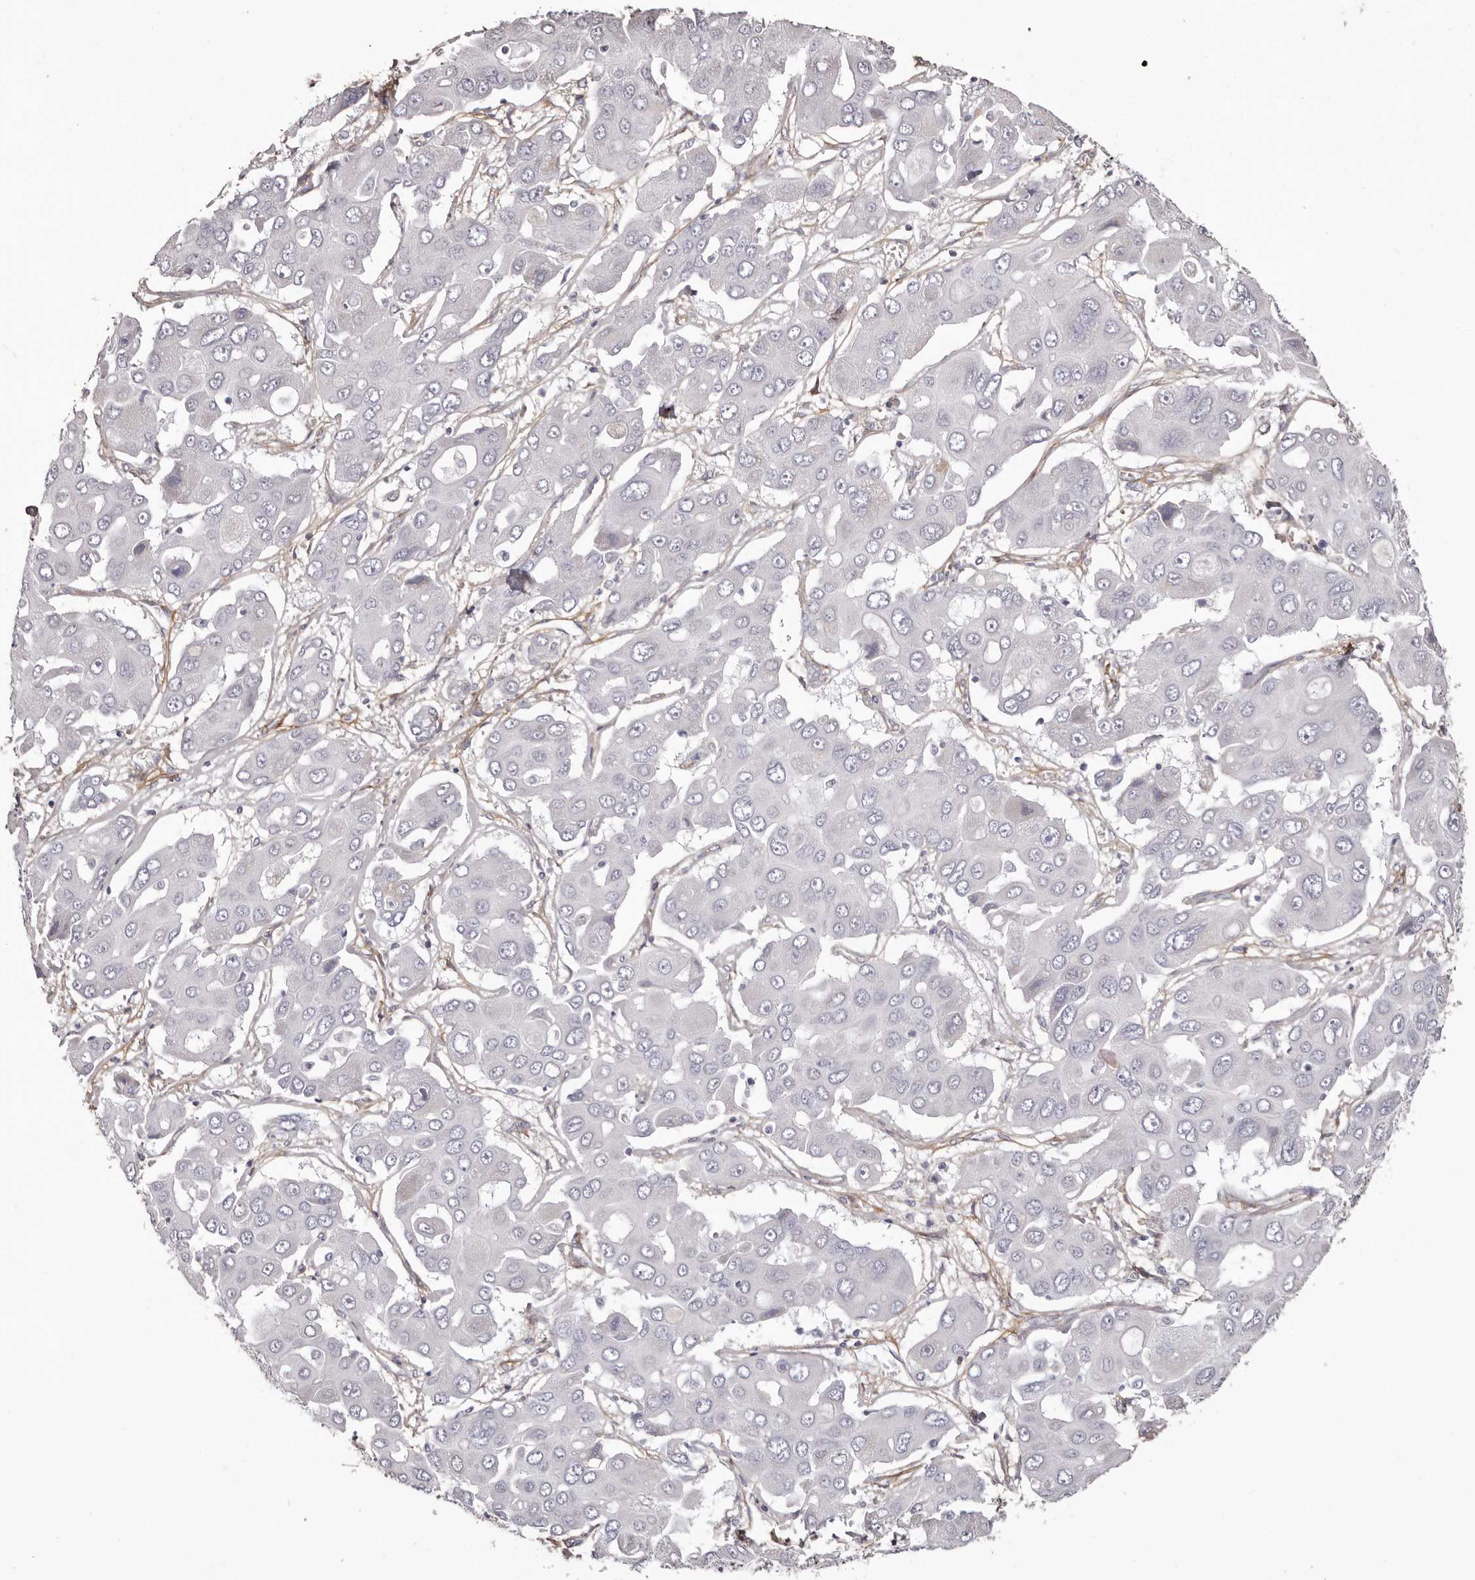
{"staining": {"intensity": "negative", "quantity": "none", "location": "none"}, "tissue": "liver cancer", "cell_type": "Tumor cells", "image_type": "cancer", "snomed": [{"axis": "morphology", "description": "Cholangiocarcinoma"}, {"axis": "topography", "description": "Liver"}], "caption": "Immunohistochemical staining of human cholangiocarcinoma (liver) reveals no significant positivity in tumor cells.", "gene": "COL6A1", "patient": {"sex": "male", "age": 67}}